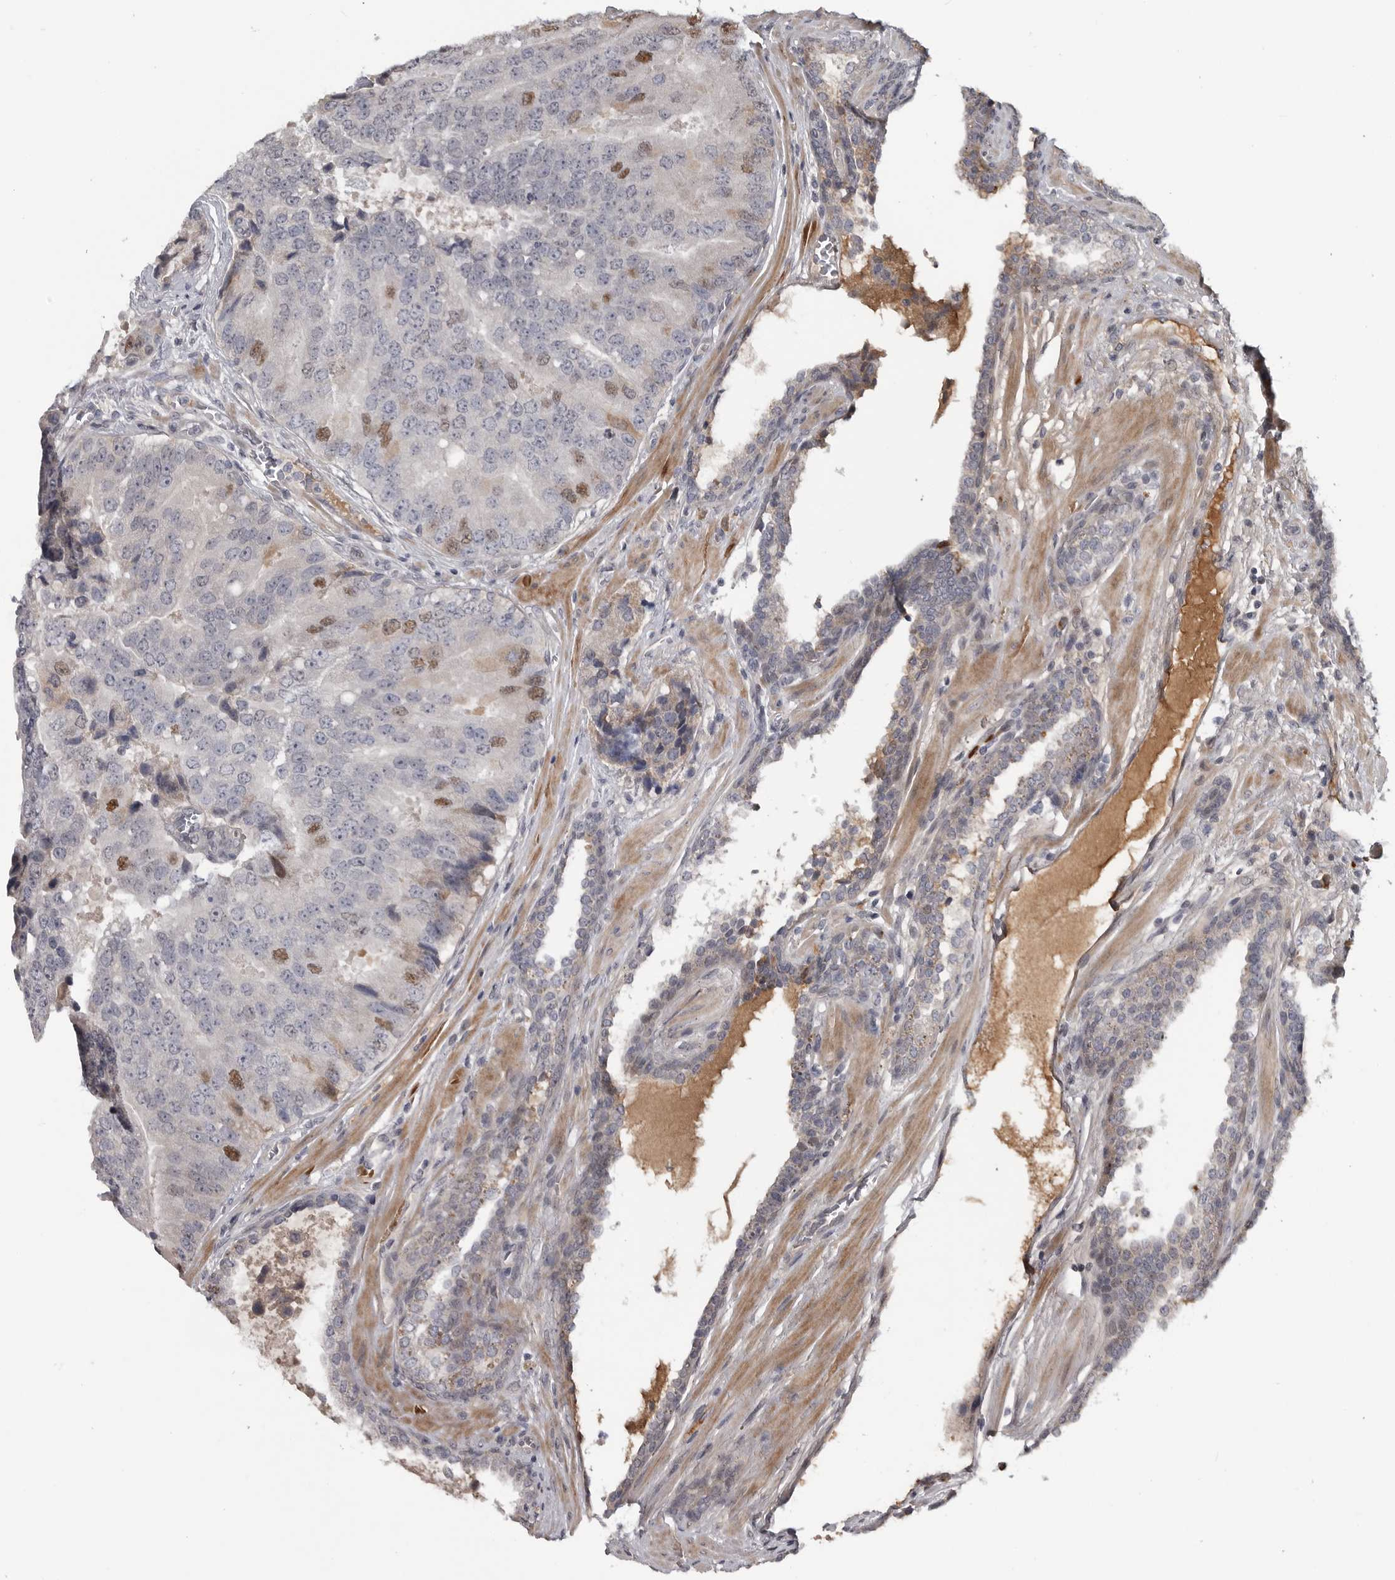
{"staining": {"intensity": "moderate", "quantity": "<25%", "location": "nuclear"}, "tissue": "prostate cancer", "cell_type": "Tumor cells", "image_type": "cancer", "snomed": [{"axis": "morphology", "description": "Adenocarcinoma, High grade"}, {"axis": "topography", "description": "Prostate"}], "caption": "Prostate cancer was stained to show a protein in brown. There is low levels of moderate nuclear positivity in about <25% of tumor cells.", "gene": "ZNF277", "patient": {"sex": "male", "age": 70}}